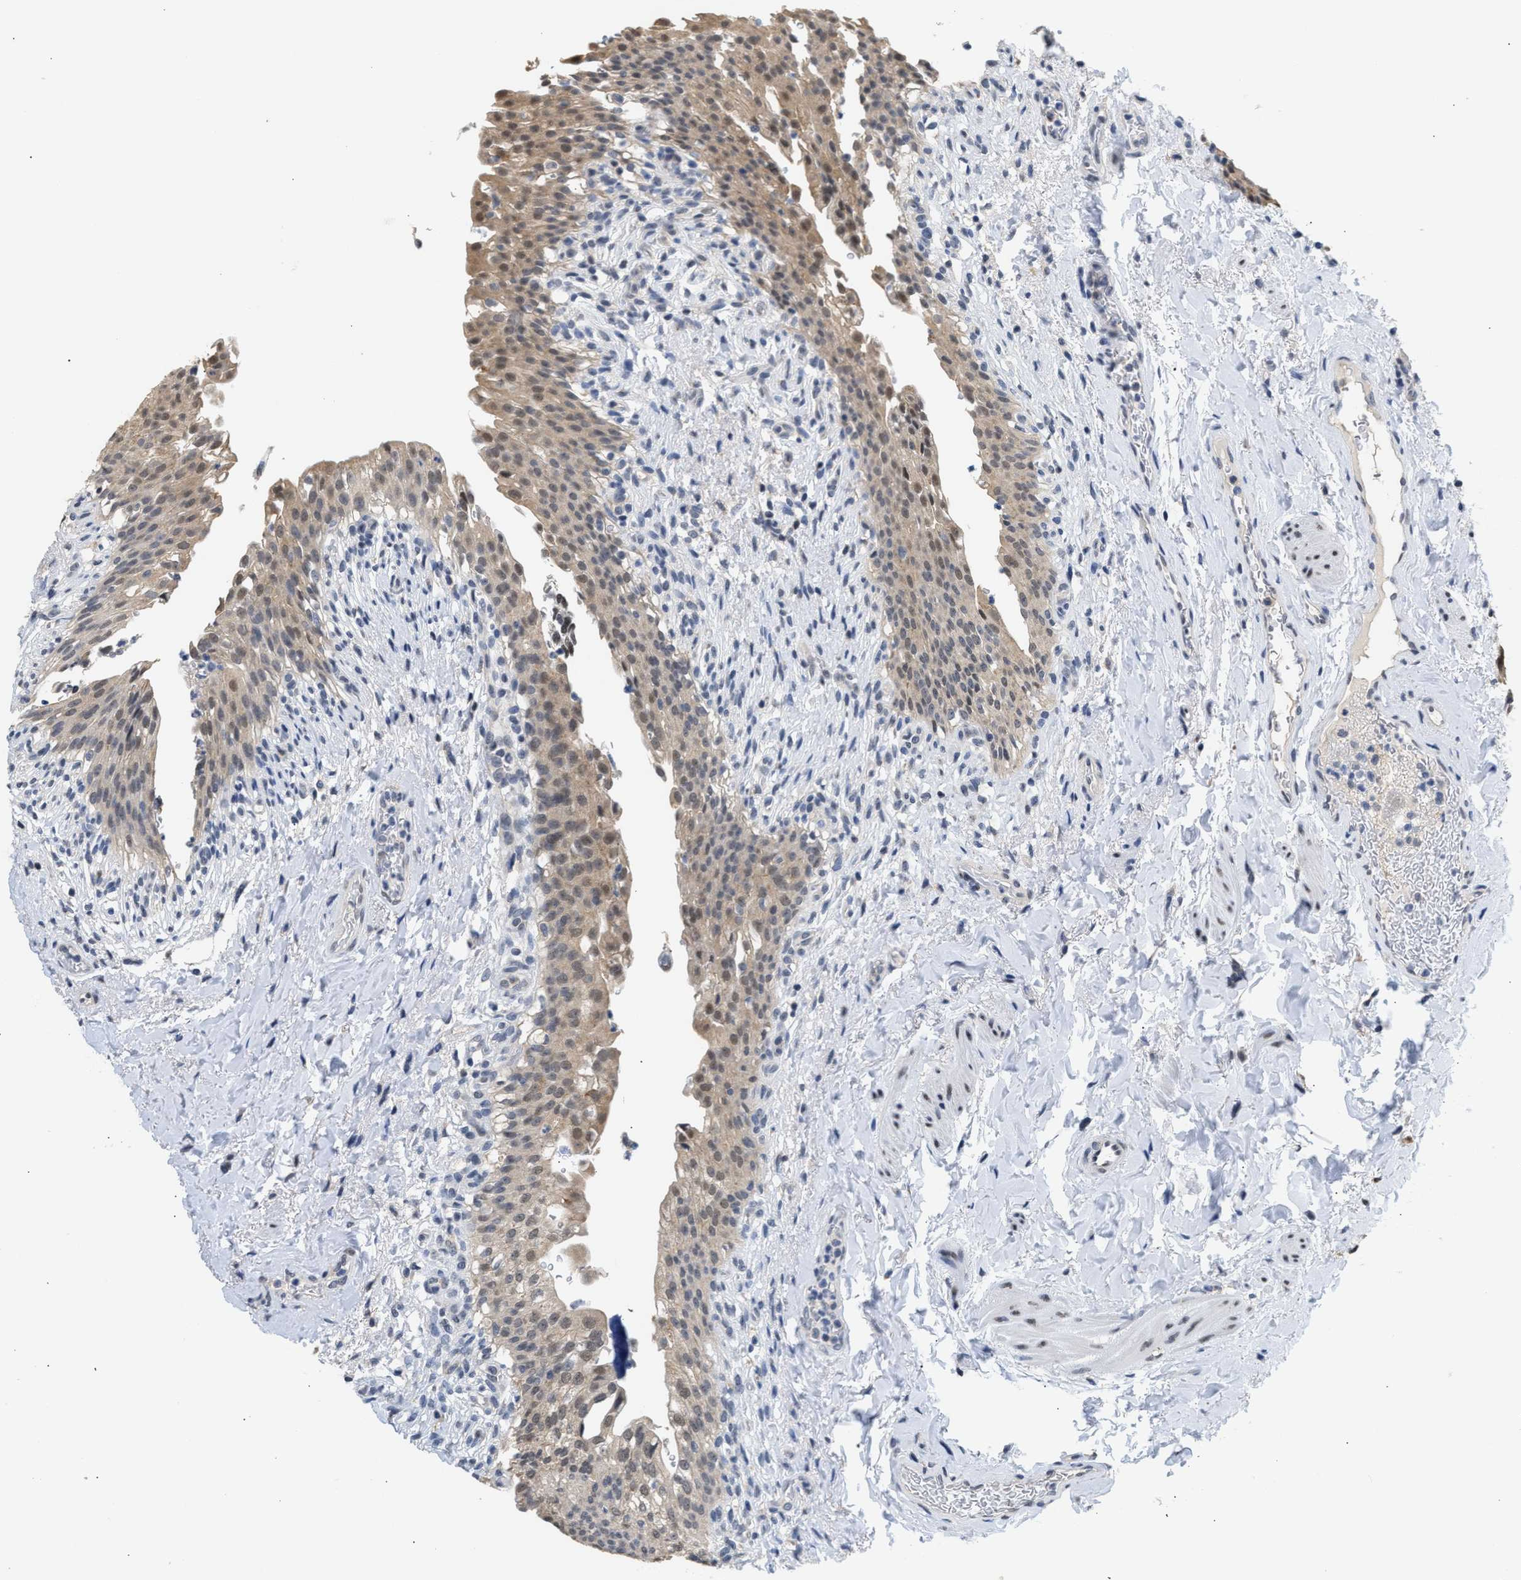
{"staining": {"intensity": "weak", "quantity": ">75%", "location": "cytoplasmic/membranous"}, "tissue": "urinary bladder", "cell_type": "Urothelial cells", "image_type": "normal", "snomed": [{"axis": "morphology", "description": "Normal tissue, NOS"}, {"axis": "topography", "description": "Urinary bladder"}], "caption": "Protein staining exhibits weak cytoplasmic/membranous expression in about >75% of urothelial cells in unremarkable urinary bladder. (DAB (3,3'-diaminobenzidine) IHC with brightfield microscopy, high magnification).", "gene": "PPM1L", "patient": {"sex": "female", "age": 60}}